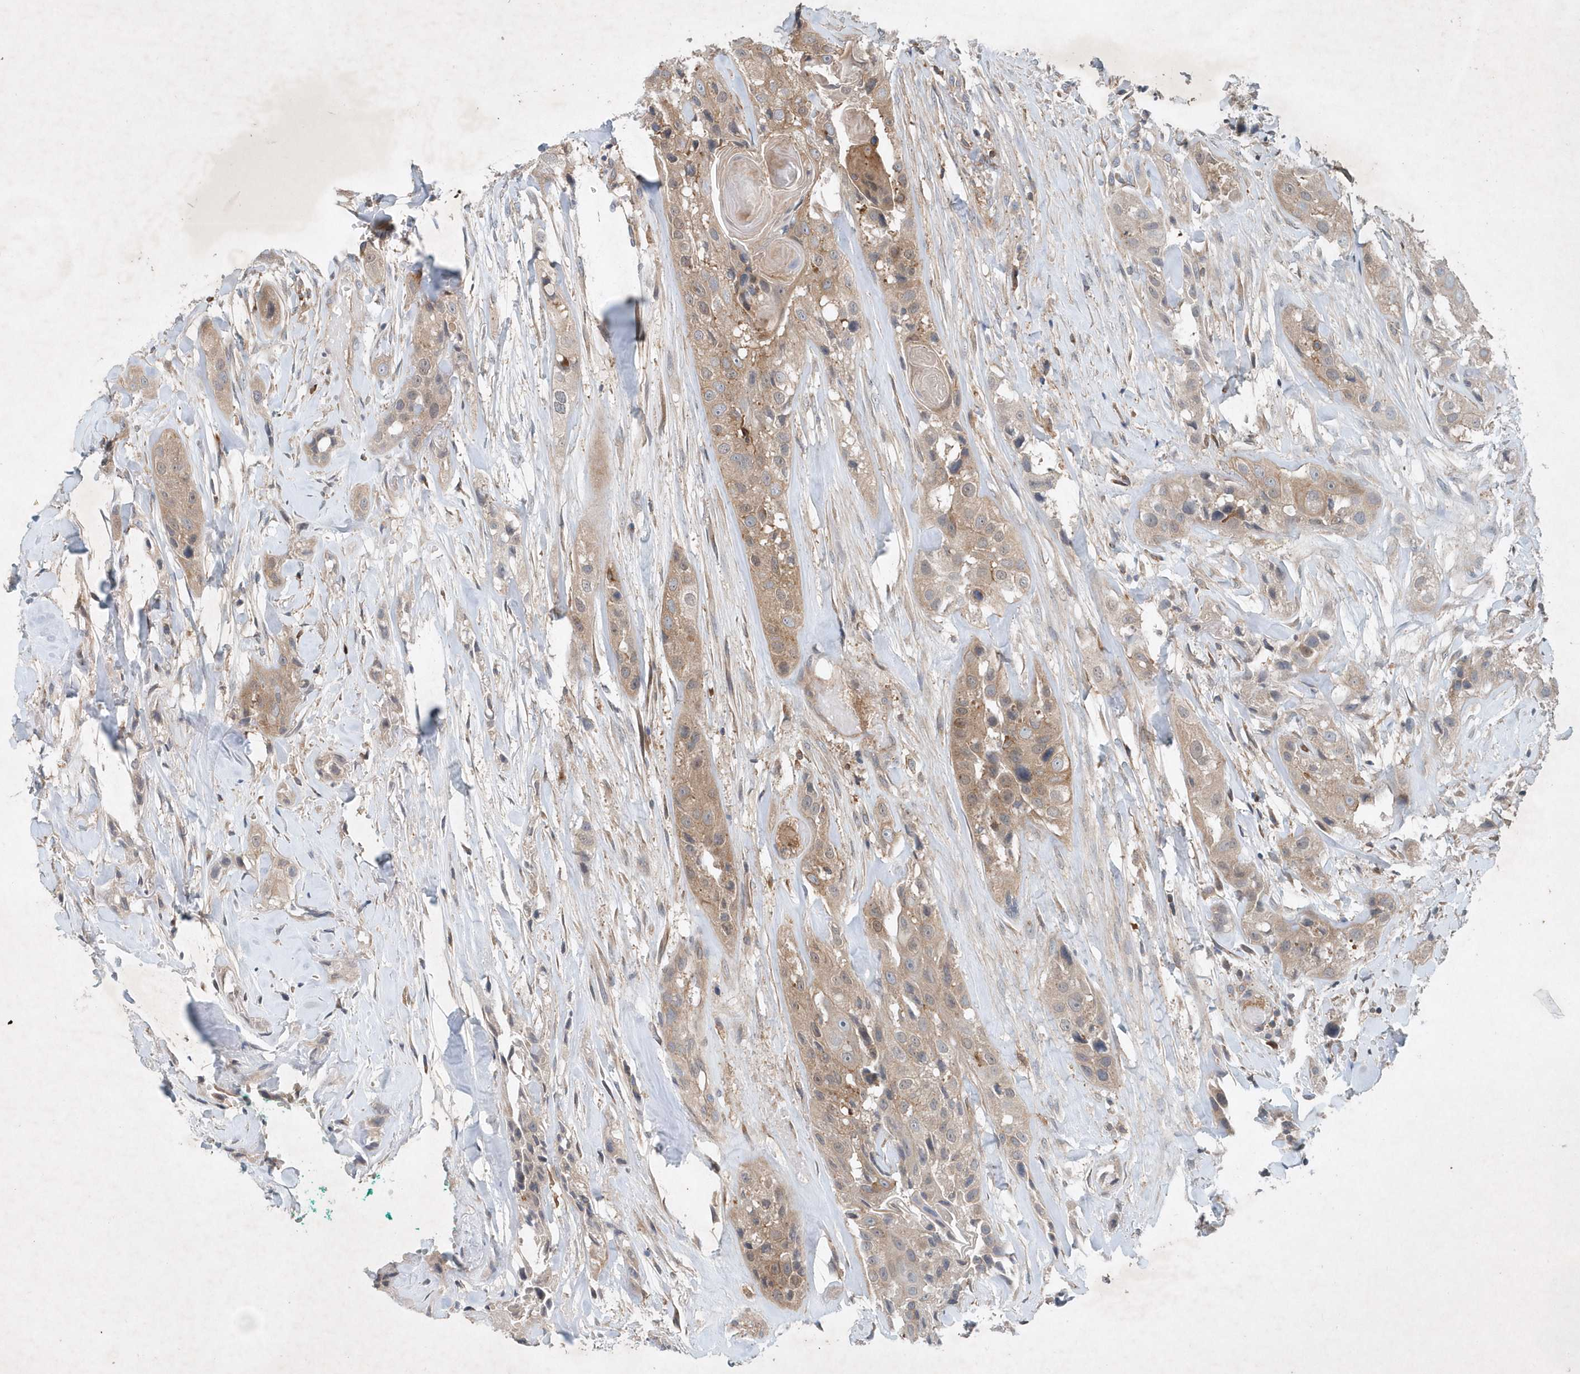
{"staining": {"intensity": "weak", "quantity": ">75%", "location": "cytoplasmic/membranous"}, "tissue": "head and neck cancer", "cell_type": "Tumor cells", "image_type": "cancer", "snomed": [{"axis": "morphology", "description": "Normal tissue, NOS"}, {"axis": "morphology", "description": "Squamous cell carcinoma, NOS"}, {"axis": "topography", "description": "Skeletal muscle"}, {"axis": "topography", "description": "Head-Neck"}], "caption": "Squamous cell carcinoma (head and neck) tissue reveals weak cytoplasmic/membranous expression in about >75% of tumor cells", "gene": "P2RY10", "patient": {"sex": "male", "age": 51}}